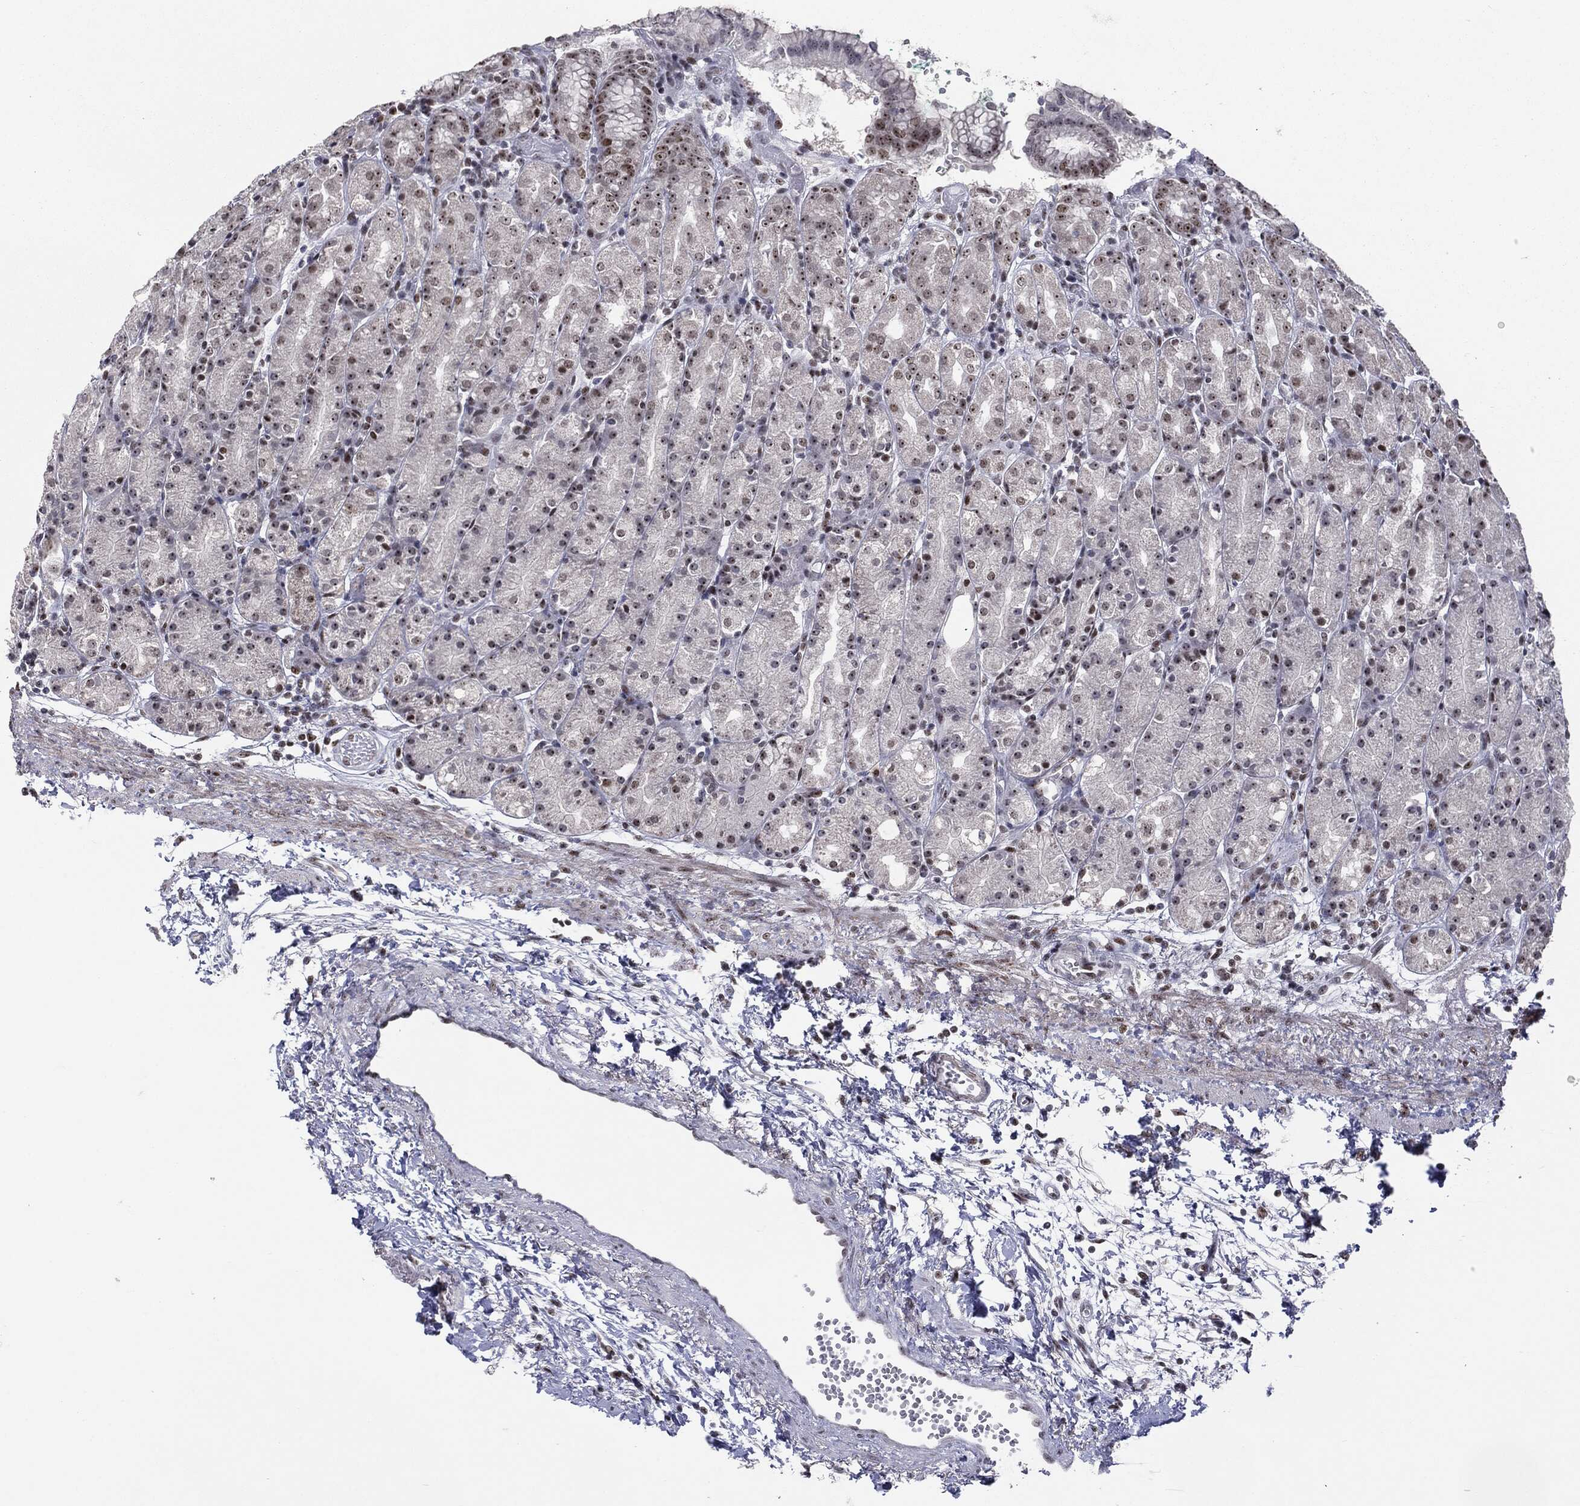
{"staining": {"intensity": "strong", "quantity": "<25%", "location": "nuclear"}, "tissue": "stomach", "cell_type": "Glandular cells", "image_type": "normal", "snomed": [{"axis": "morphology", "description": "Normal tissue, NOS"}, {"axis": "morphology", "description": "Adenocarcinoma, NOS"}, {"axis": "topography", "description": "Stomach"}], "caption": "Benign stomach displays strong nuclear expression in approximately <25% of glandular cells.", "gene": "MDC1", "patient": {"sex": "female", "age": 81}}